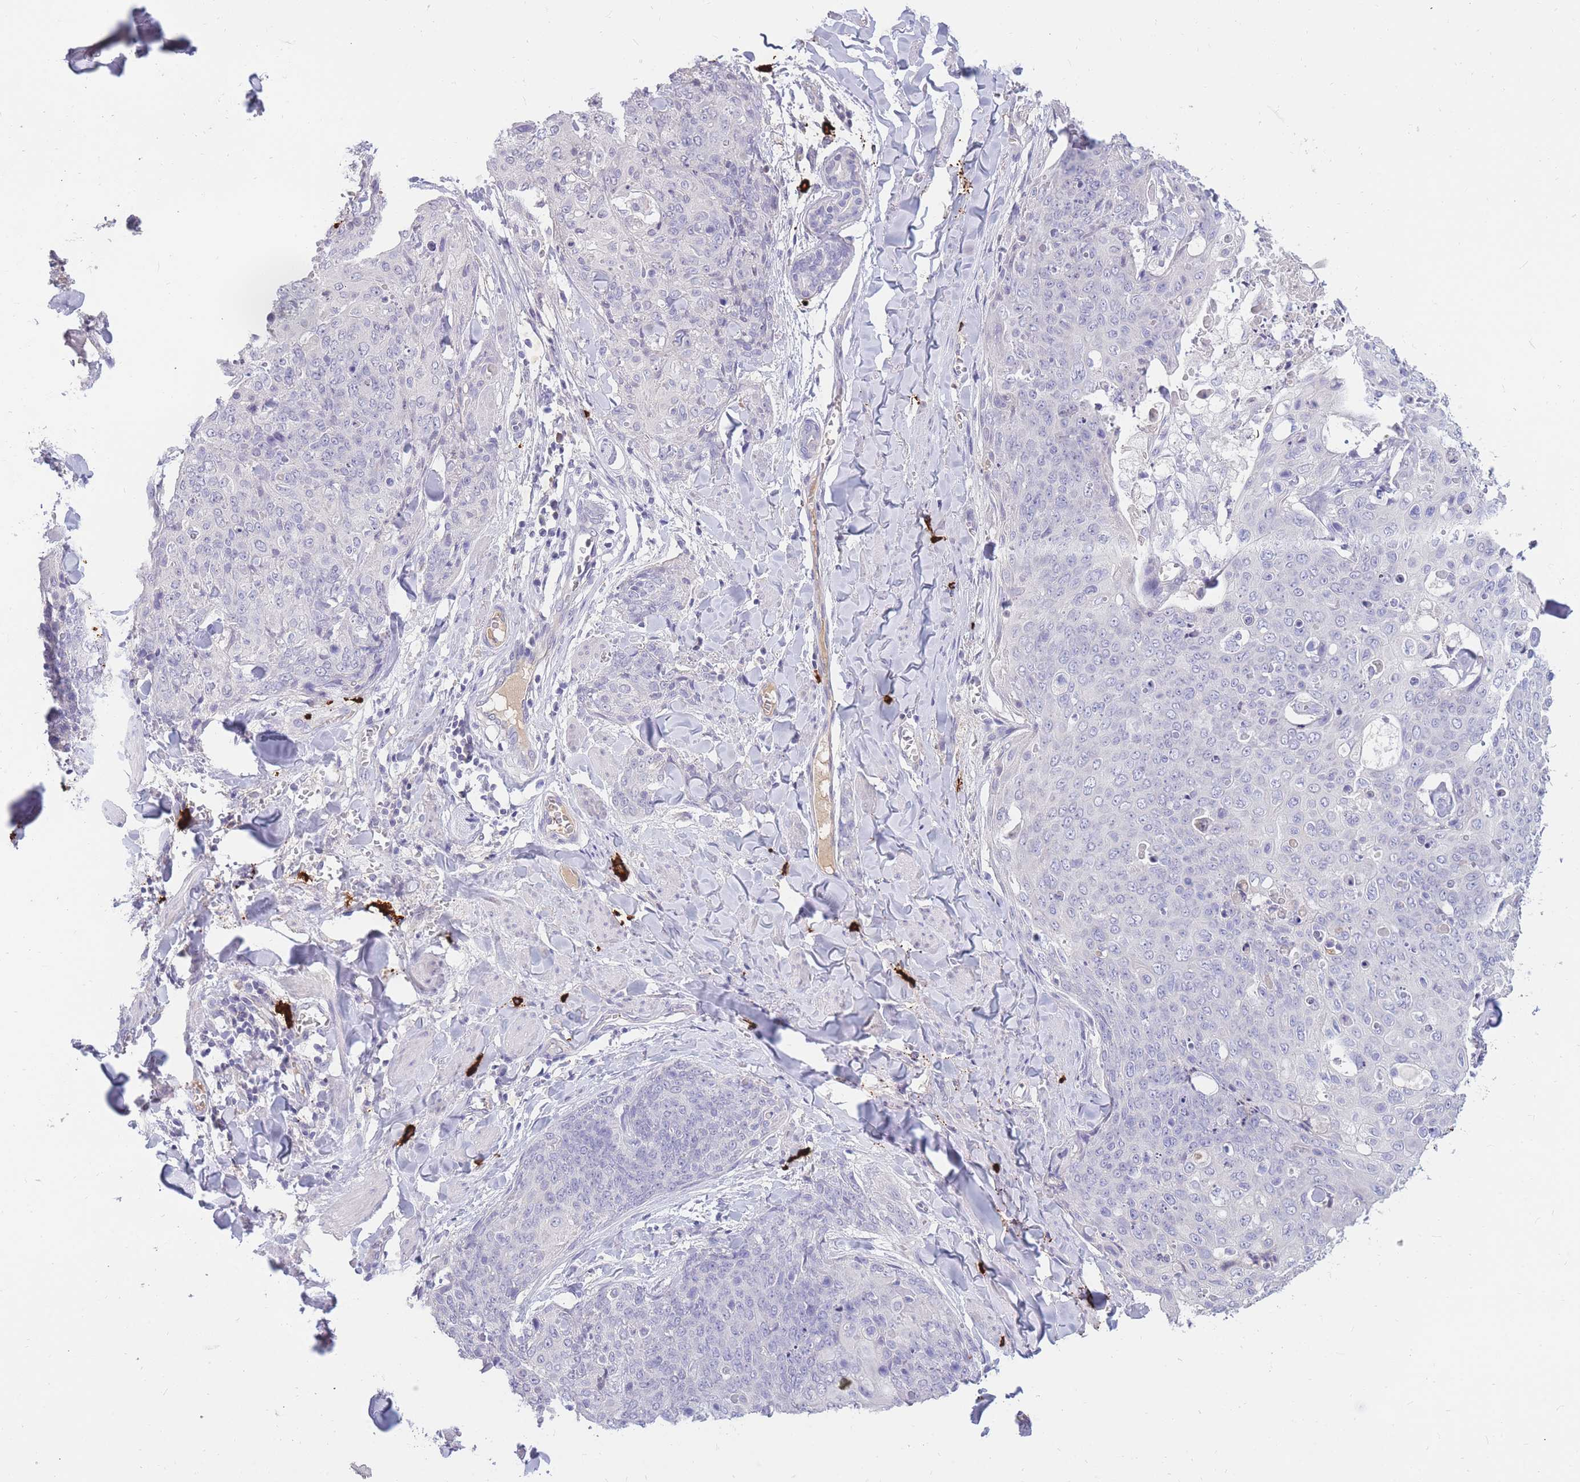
{"staining": {"intensity": "negative", "quantity": "none", "location": "none"}, "tissue": "skin cancer", "cell_type": "Tumor cells", "image_type": "cancer", "snomed": [{"axis": "morphology", "description": "Squamous cell carcinoma, NOS"}, {"axis": "topography", "description": "Skin"}, {"axis": "topography", "description": "Vulva"}], "caption": "A photomicrograph of human skin cancer is negative for staining in tumor cells.", "gene": "TPSD1", "patient": {"sex": "female", "age": 85}}